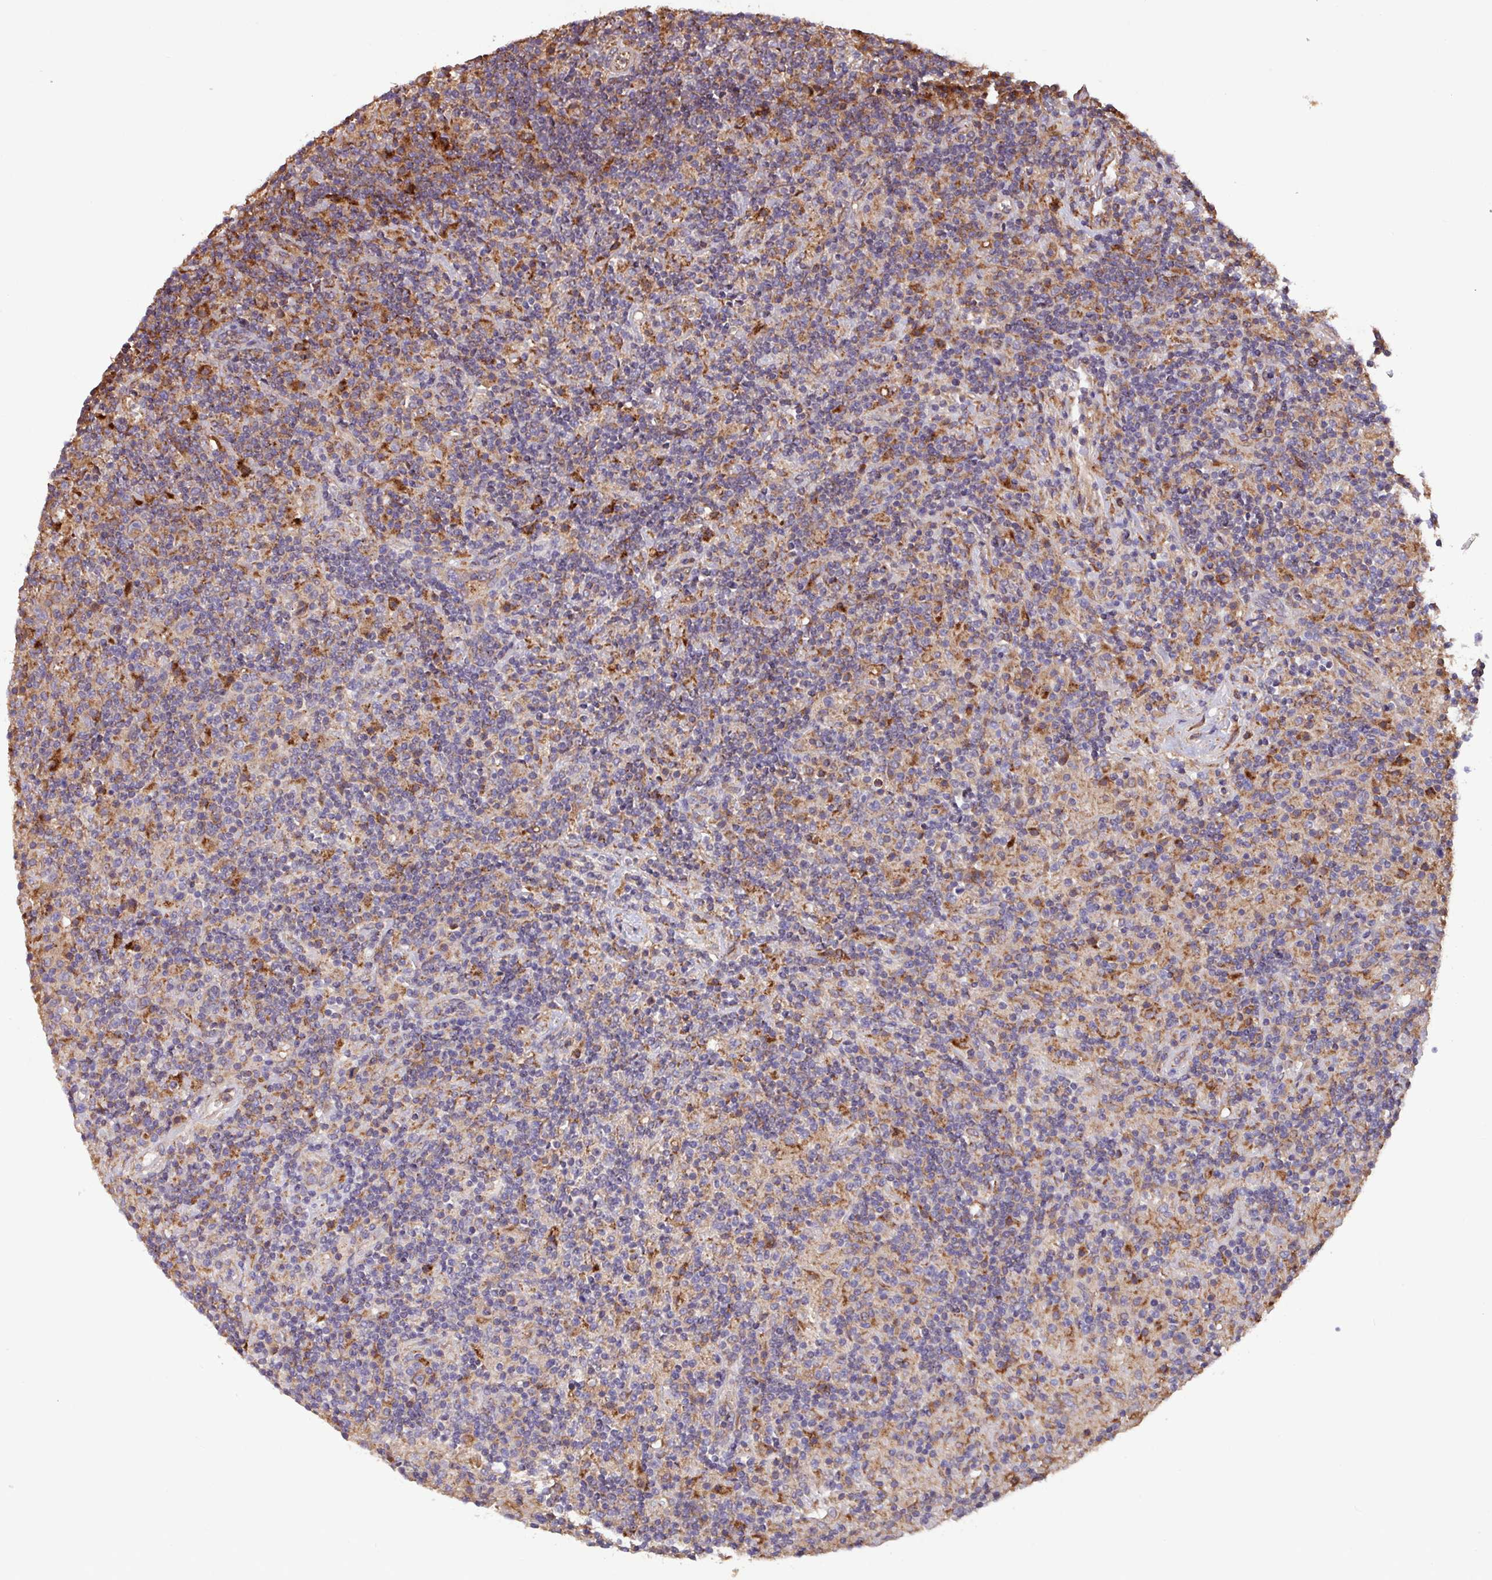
{"staining": {"intensity": "weak", "quantity": "<25%", "location": "cytoplasmic/membranous"}, "tissue": "lymphoma", "cell_type": "Tumor cells", "image_type": "cancer", "snomed": [{"axis": "morphology", "description": "Hodgkin's disease, NOS"}, {"axis": "topography", "description": "Lymph node"}], "caption": "Tumor cells show no significant protein expression in Hodgkin's disease. The staining is performed using DAB (3,3'-diaminobenzidine) brown chromogen with nuclei counter-stained in using hematoxylin.", "gene": "PTPRQ", "patient": {"sex": "male", "age": 70}}